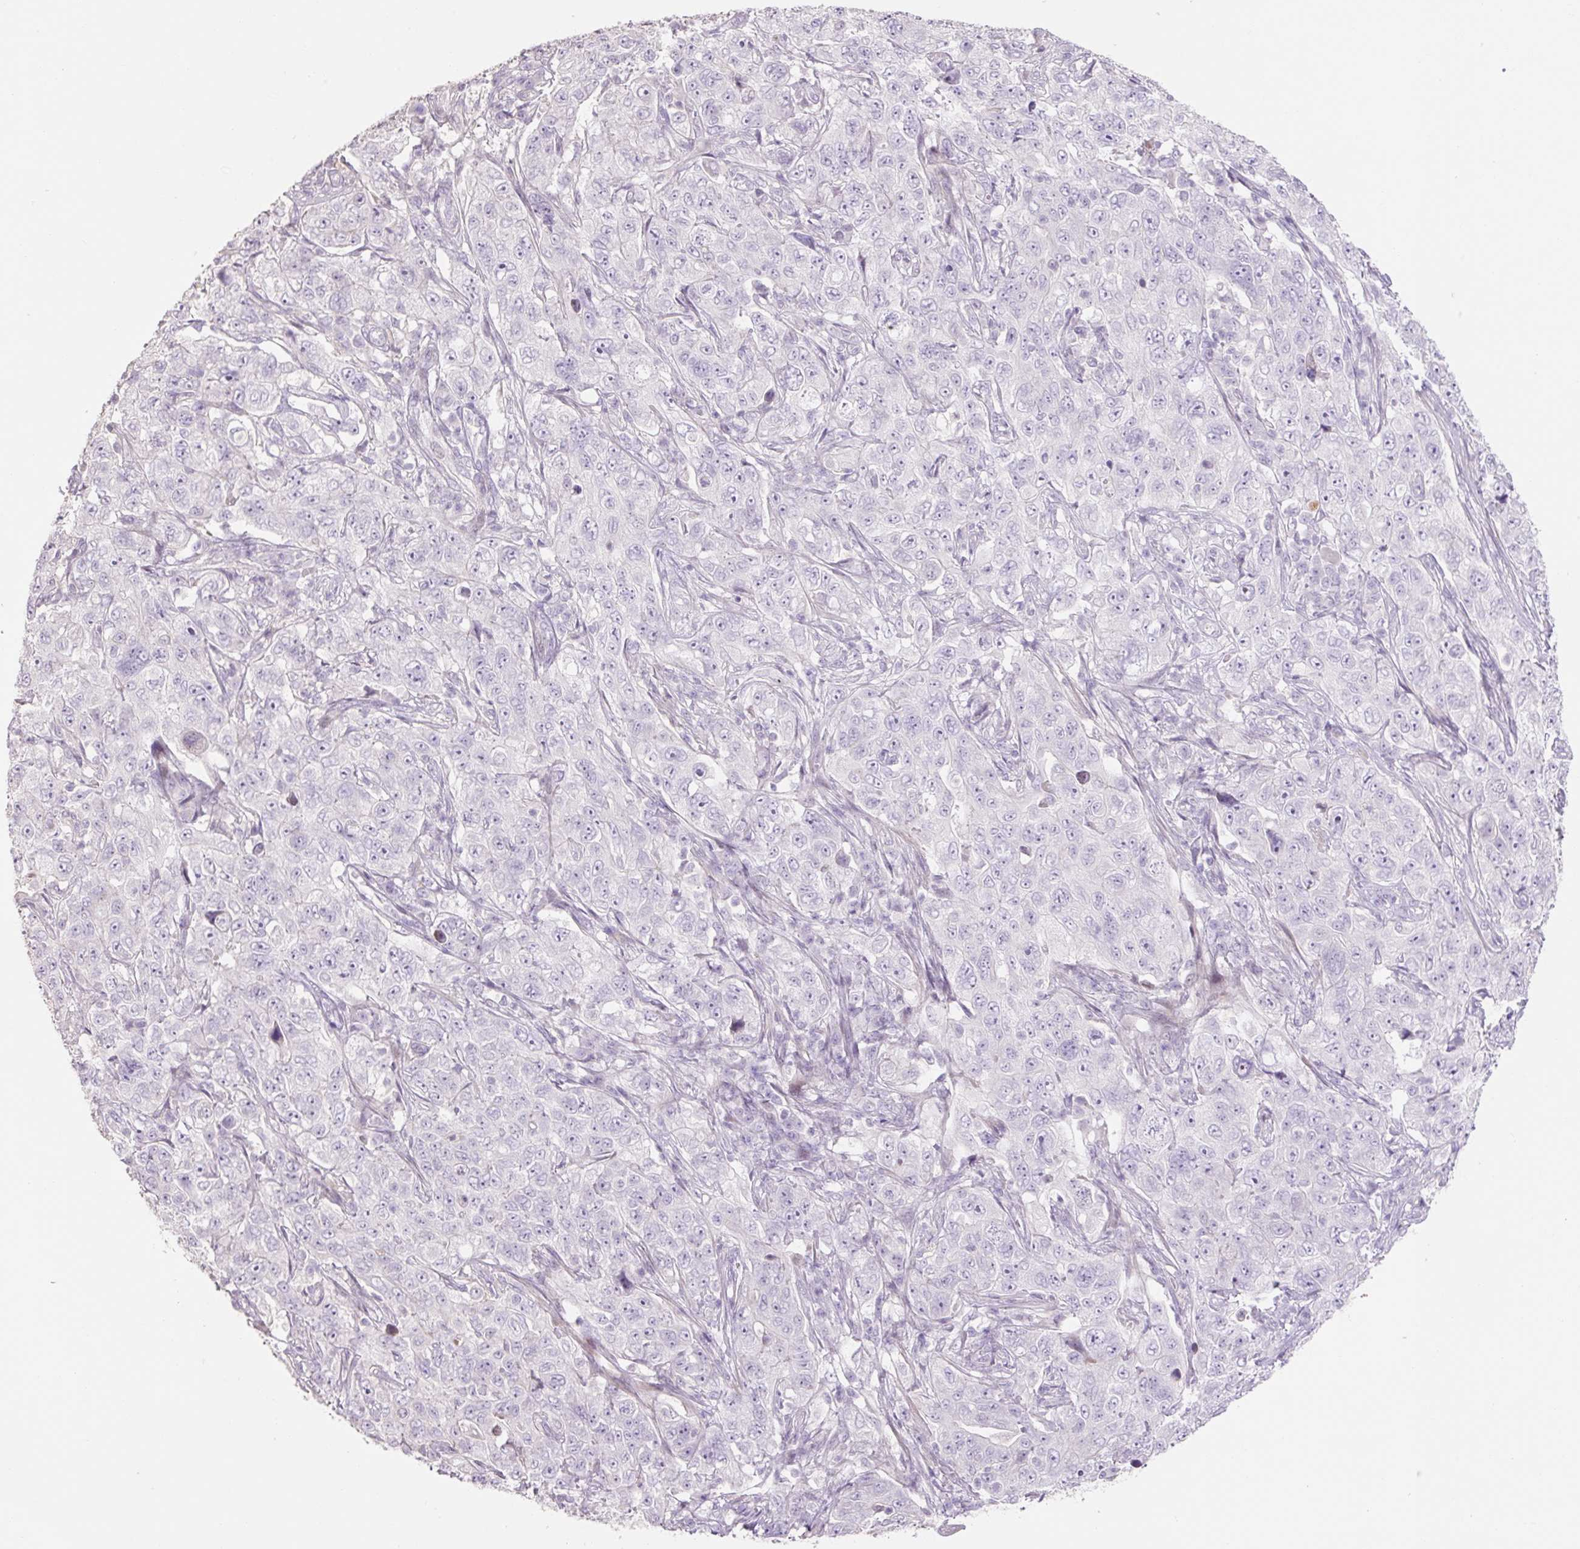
{"staining": {"intensity": "negative", "quantity": "none", "location": "none"}, "tissue": "pancreatic cancer", "cell_type": "Tumor cells", "image_type": "cancer", "snomed": [{"axis": "morphology", "description": "Adenocarcinoma, NOS"}, {"axis": "topography", "description": "Pancreas"}], "caption": "IHC histopathology image of neoplastic tissue: adenocarcinoma (pancreatic) stained with DAB (3,3'-diaminobenzidine) demonstrates no significant protein expression in tumor cells. The staining is performed using DAB brown chromogen with nuclei counter-stained in using hematoxylin.", "gene": "ZNF552", "patient": {"sex": "male", "age": 68}}